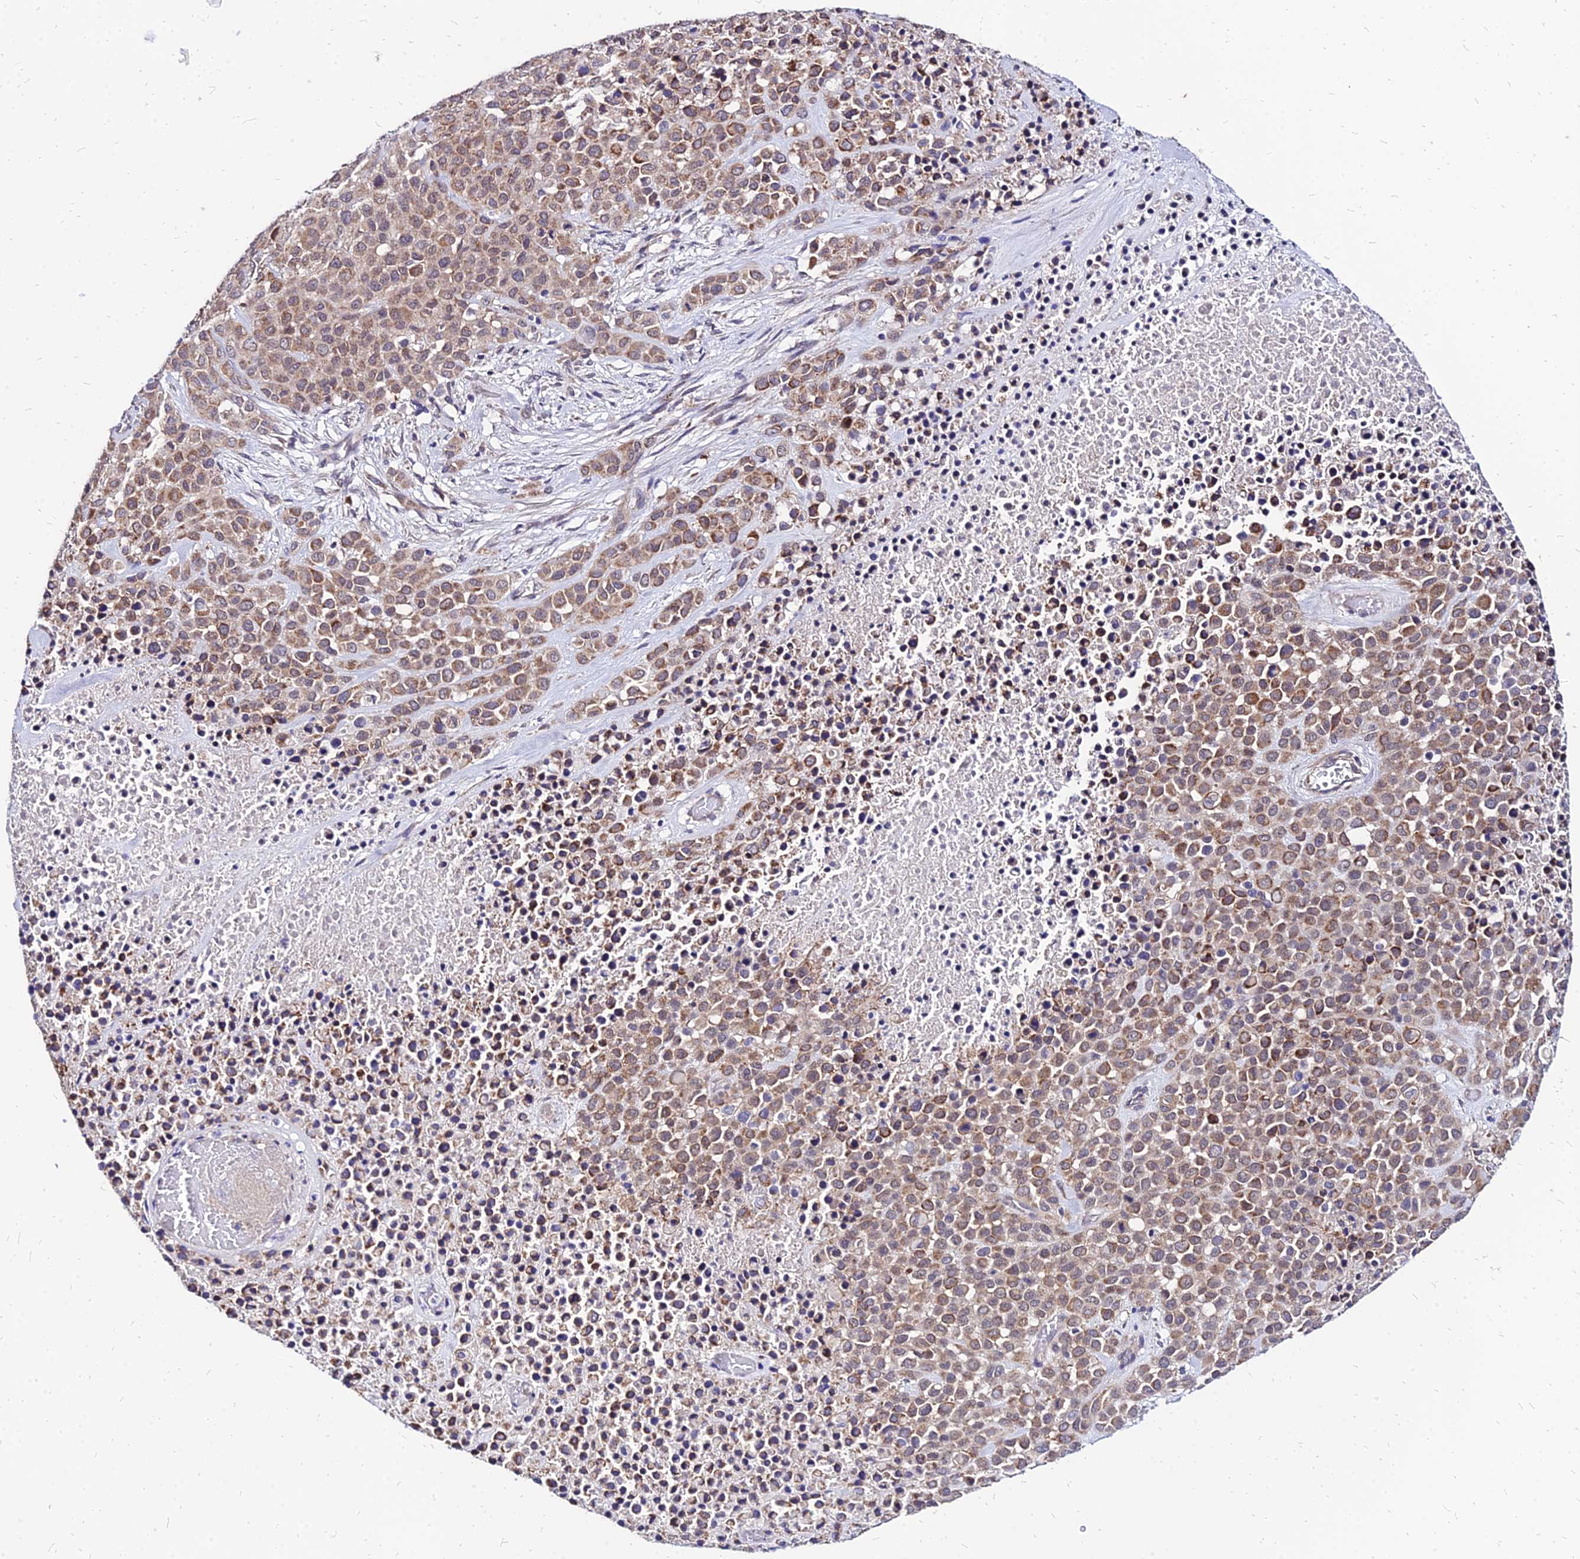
{"staining": {"intensity": "moderate", "quantity": ">75%", "location": "cytoplasmic/membranous"}, "tissue": "melanoma", "cell_type": "Tumor cells", "image_type": "cancer", "snomed": [{"axis": "morphology", "description": "Malignant melanoma, Metastatic site"}, {"axis": "topography", "description": "Skin"}], "caption": "This micrograph reveals malignant melanoma (metastatic site) stained with immunohistochemistry (IHC) to label a protein in brown. The cytoplasmic/membranous of tumor cells show moderate positivity for the protein. Nuclei are counter-stained blue.", "gene": "YEATS2", "patient": {"sex": "female", "age": 81}}